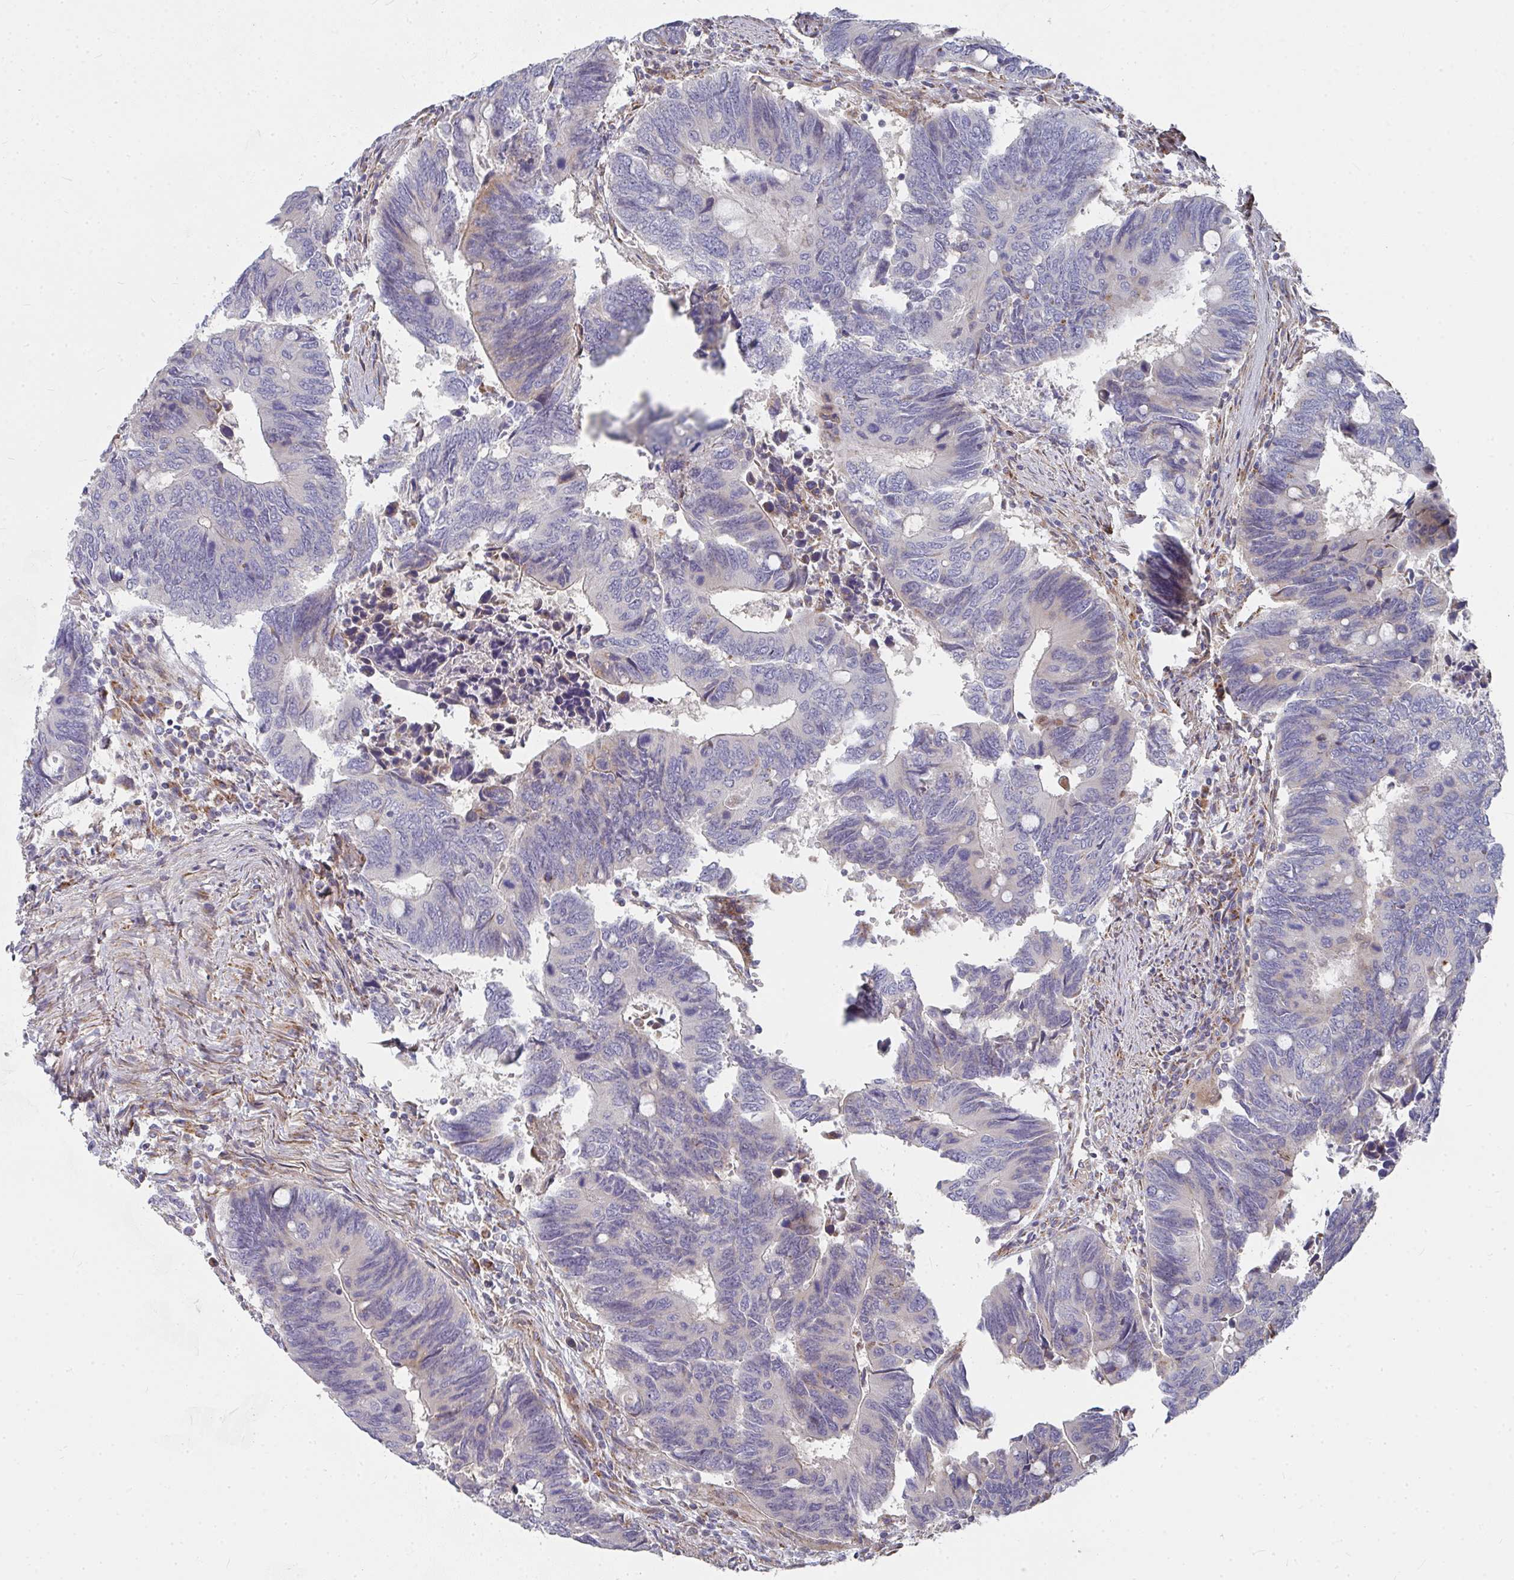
{"staining": {"intensity": "negative", "quantity": "none", "location": "none"}, "tissue": "colorectal cancer", "cell_type": "Tumor cells", "image_type": "cancer", "snomed": [{"axis": "morphology", "description": "Adenocarcinoma, NOS"}, {"axis": "topography", "description": "Colon"}], "caption": "Human colorectal cancer (adenocarcinoma) stained for a protein using IHC demonstrates no staining in tumor cells.", "gene": "RHEBL1", "patient": {"sex": "male", "age": 87}}